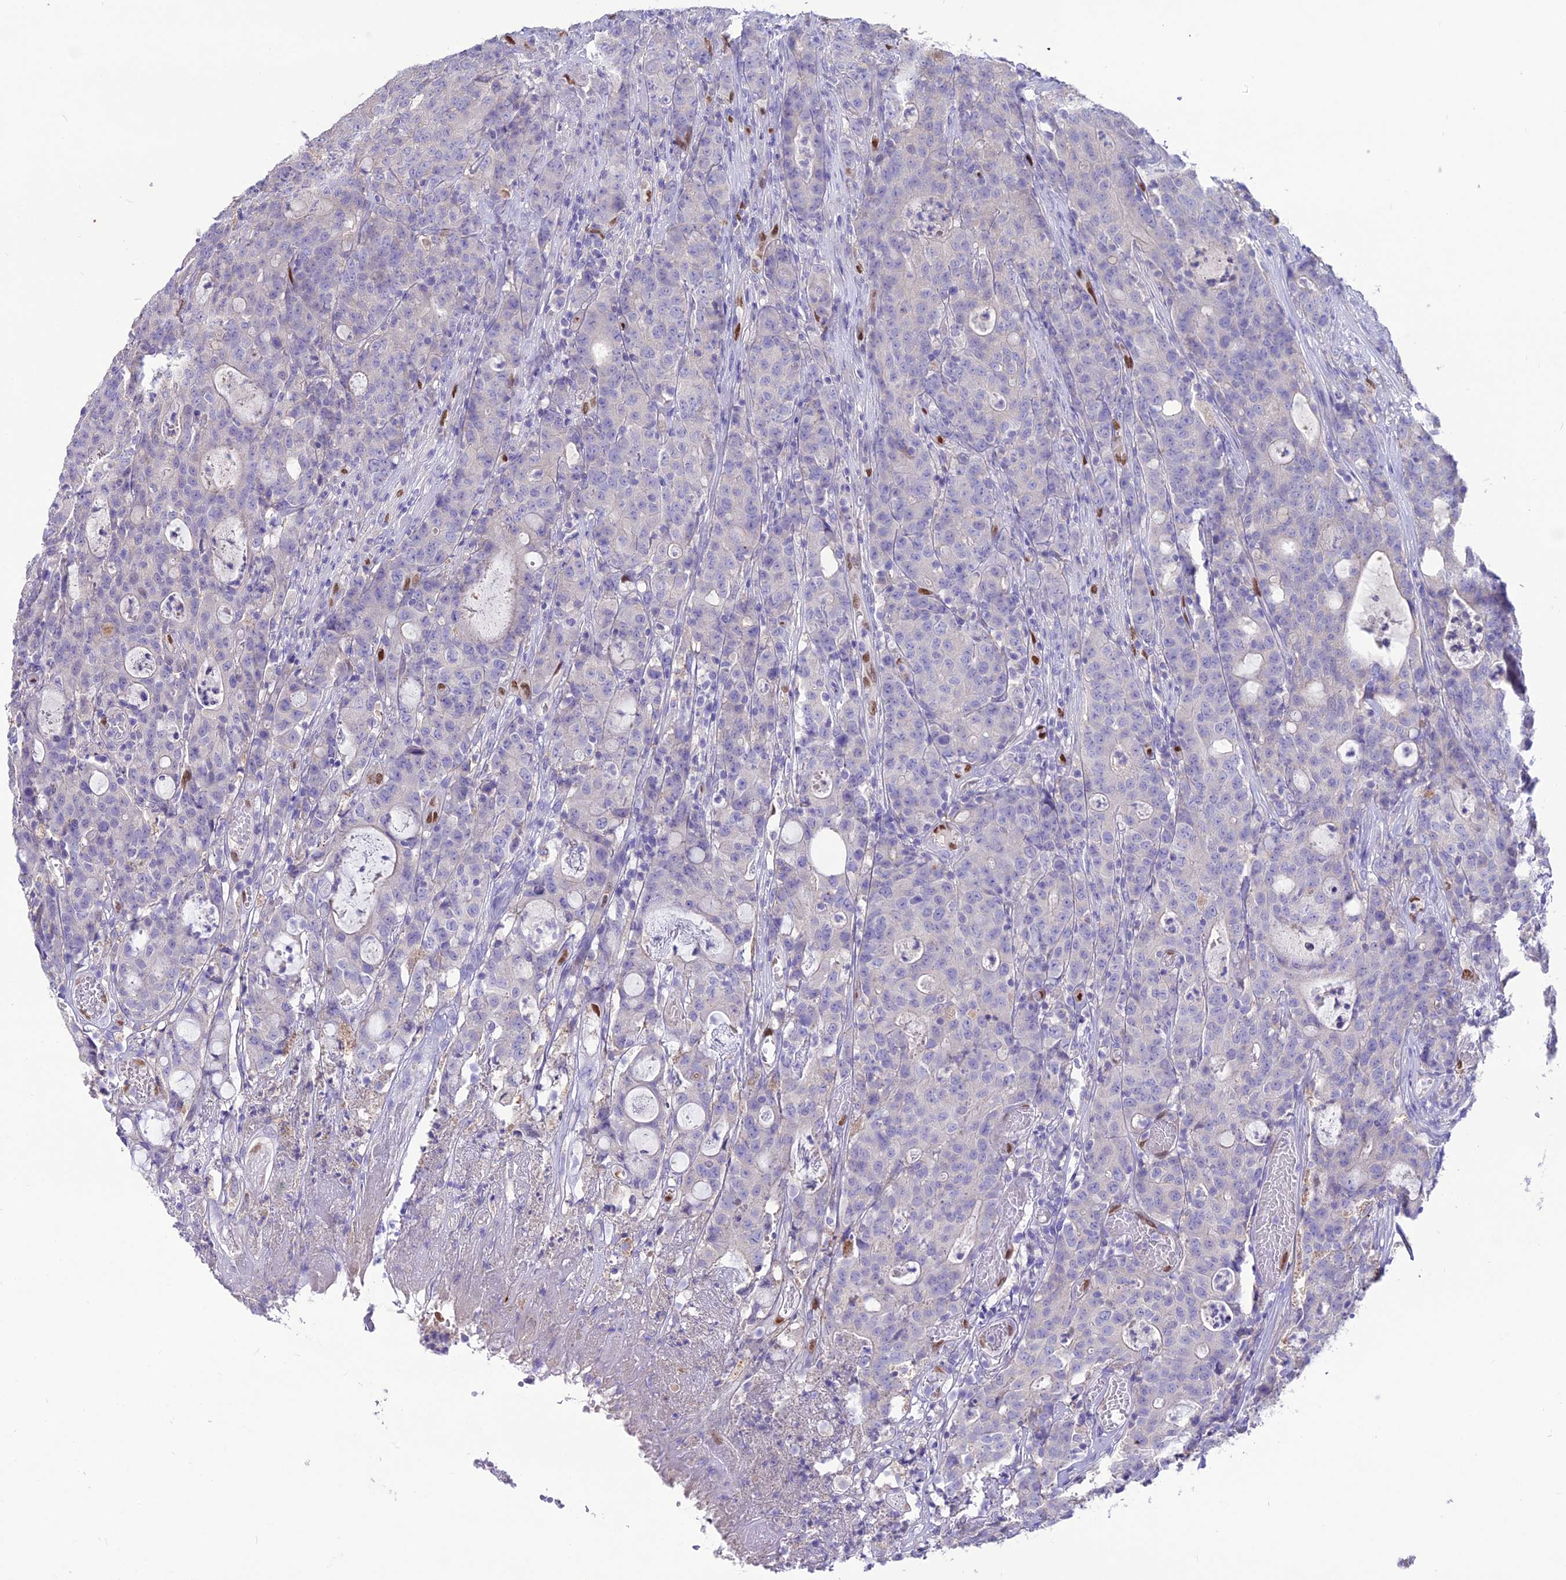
{"staining": {"intensity": "negative", "quantity": "none", "location": "none"}, "tissue": "colorectal cancer", "cell_type": "Tumor cells", "image_type": "cancer", "snomed": [{"axis": "morphology", "description": "Adenocarcinoma, NOS"}, {"axis": "topography", "description": "Colon"}], "caption": "Photomicrograph shows no significant protein positivity in tumor cells of colorectal adenocarcinoma.", "gene": "NOVA2", "patient": {"sex": "male", "age": 83}}